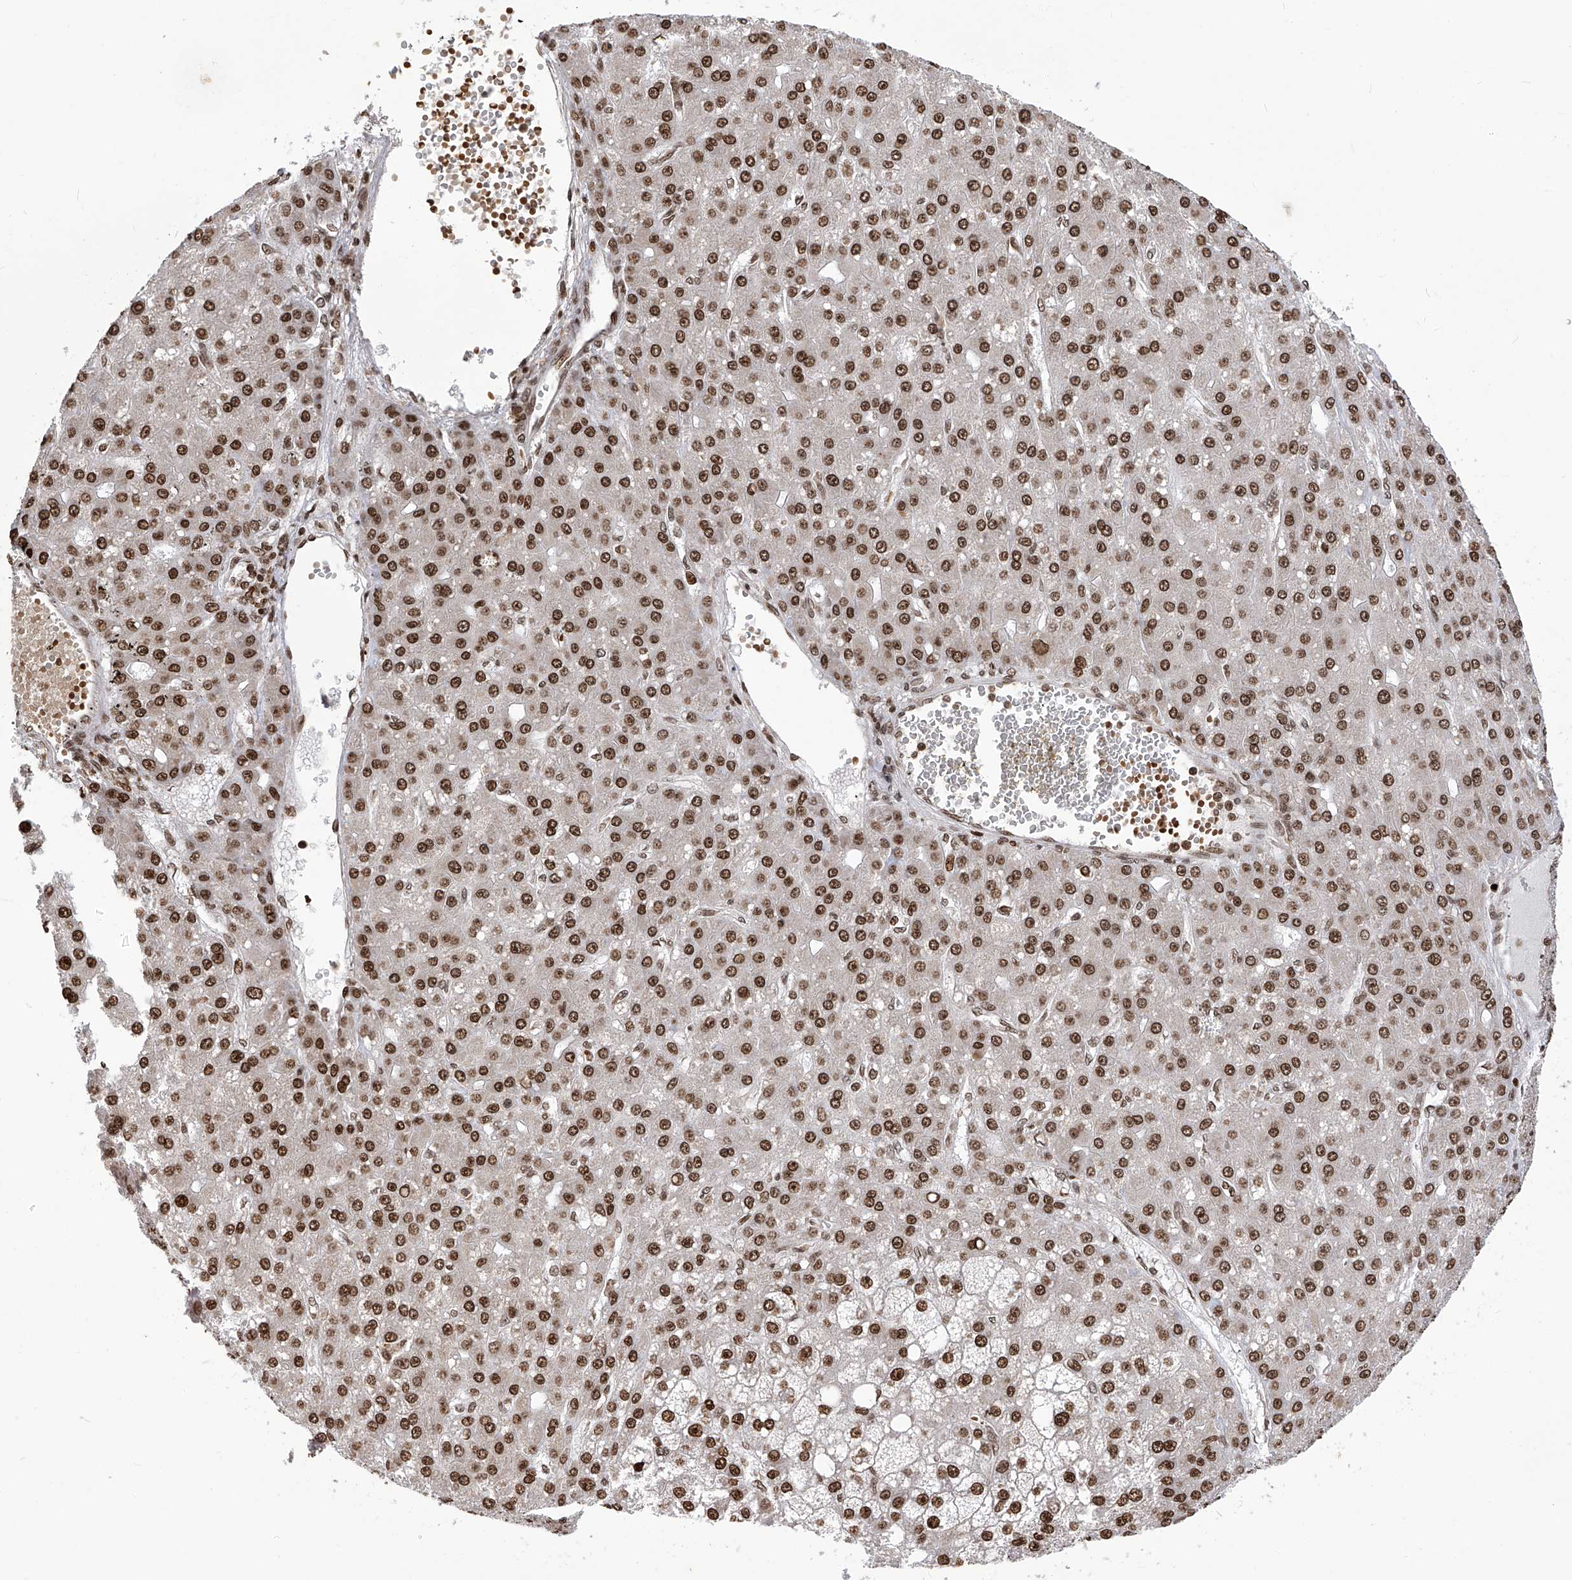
{"staining": {"intensity": "strong", "quantity": ">75%", "location": "nuclear"}, "tissue": "liver cancer", "cell_type": "Tumor cells", "image_type": "cancer", "snomed": [{"axis": "morphology", "description": "Carcinoma, Hepatocellular, NOS"}, {"axis": "topography", "description": "Liver"}], "caption": "Immunohistochemistry (IHC) photomicrograph of neoplastic tissue: human liver cancer (hepatocellular carcinoma) stained using immunohistochemistry reveals high levels of strong protein expression localized specifically in the nuclear of tumor cells, appearing as a nuclear brown color.", "gene": "PAK1IP1", "patient": {"sex": "male", "age": 67}}